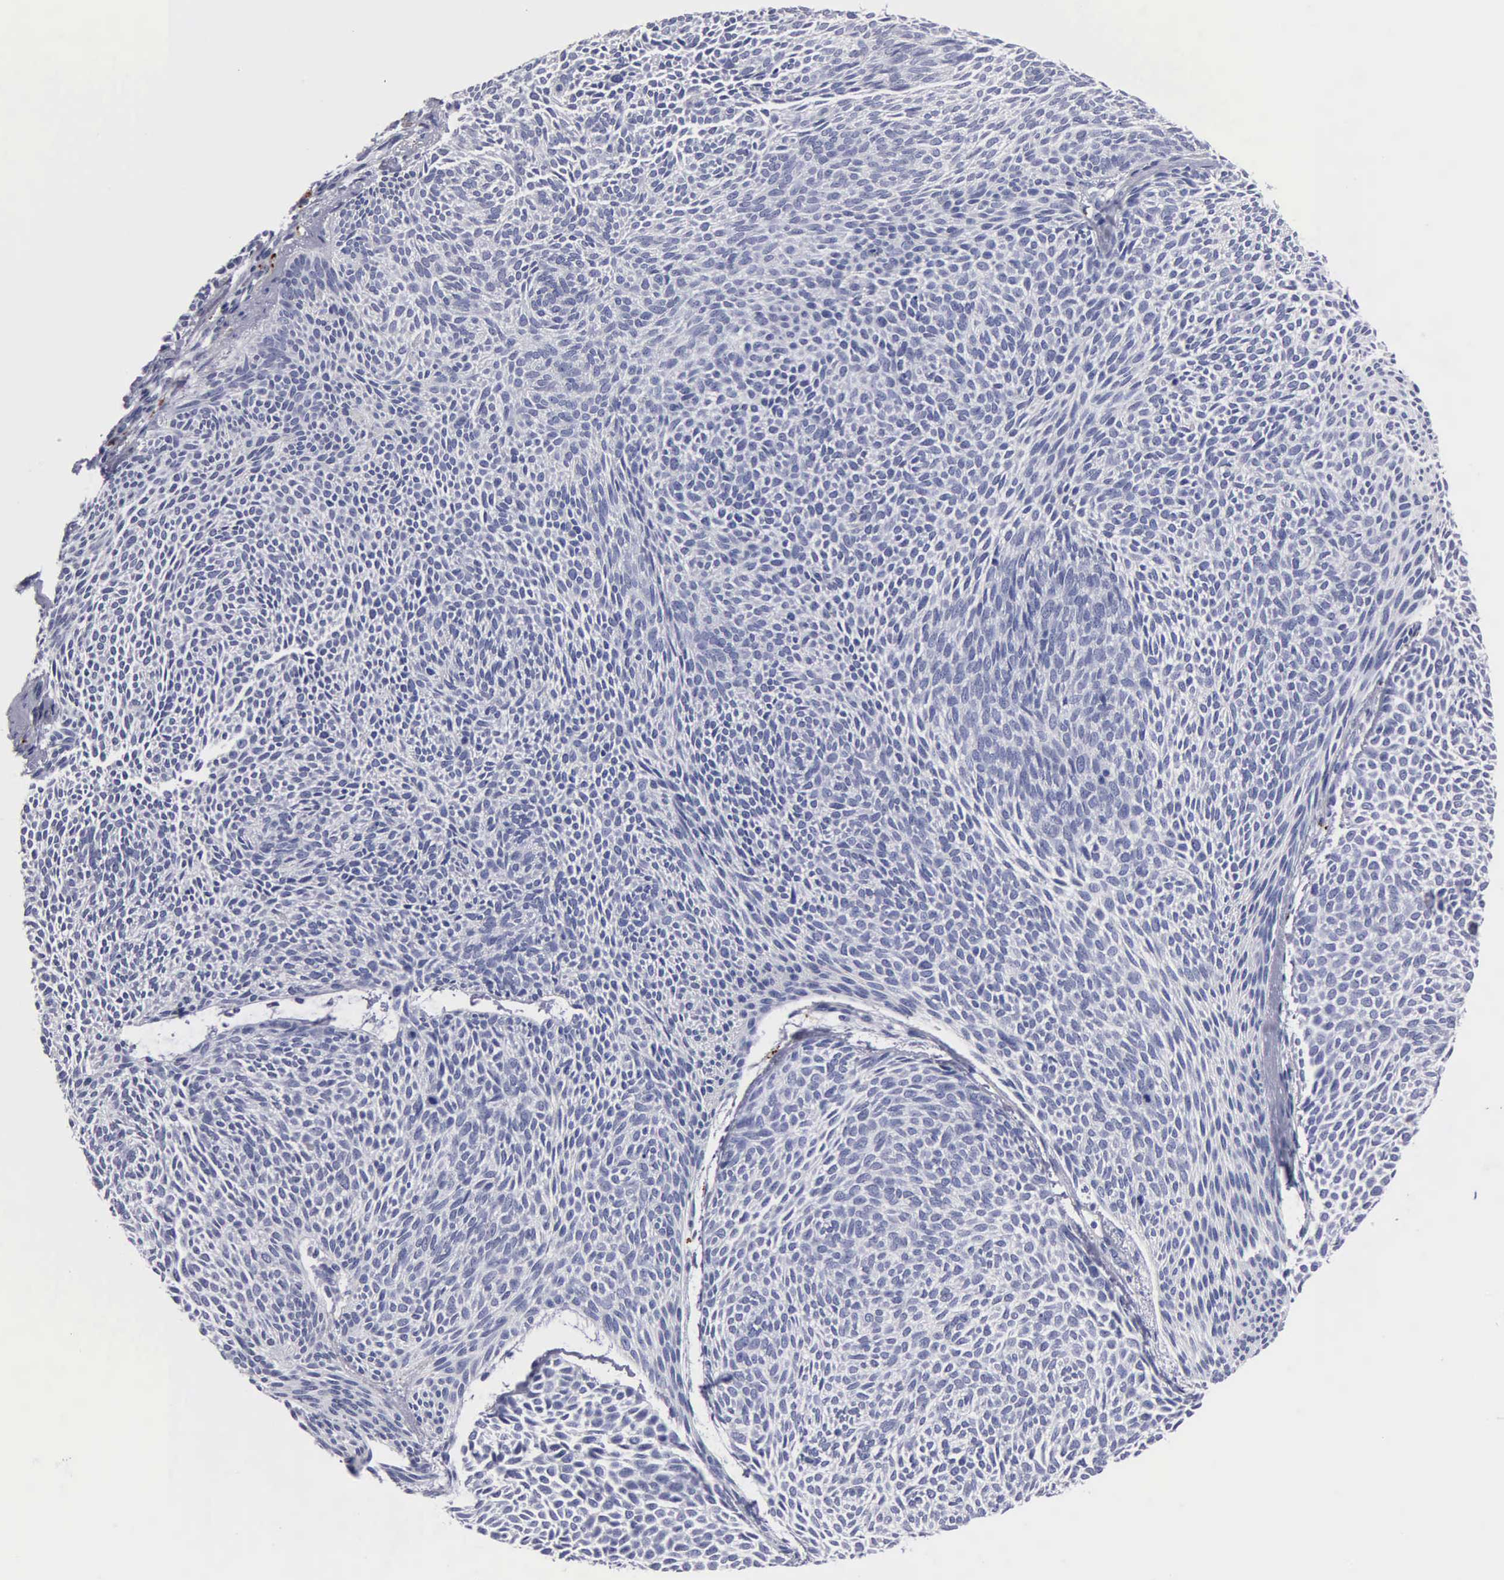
{"staining": {"intensity": "negative", "quantity": "none", "location": "none"}, "tissue": "skin cancer", "cell_type": "Tumor cells", "image_type": "cancer", "snomed": [{"axis": "morphology", "description": "Basal cell carcinoma"}, {"axis": "topography", "description": "Skin"}], "caption": "The IHC photomicrograph has no significant staining in tumor cells of skin cancer tissue.", "gene": "CTSL", "patient": {"sex": "male", "age": 84}}